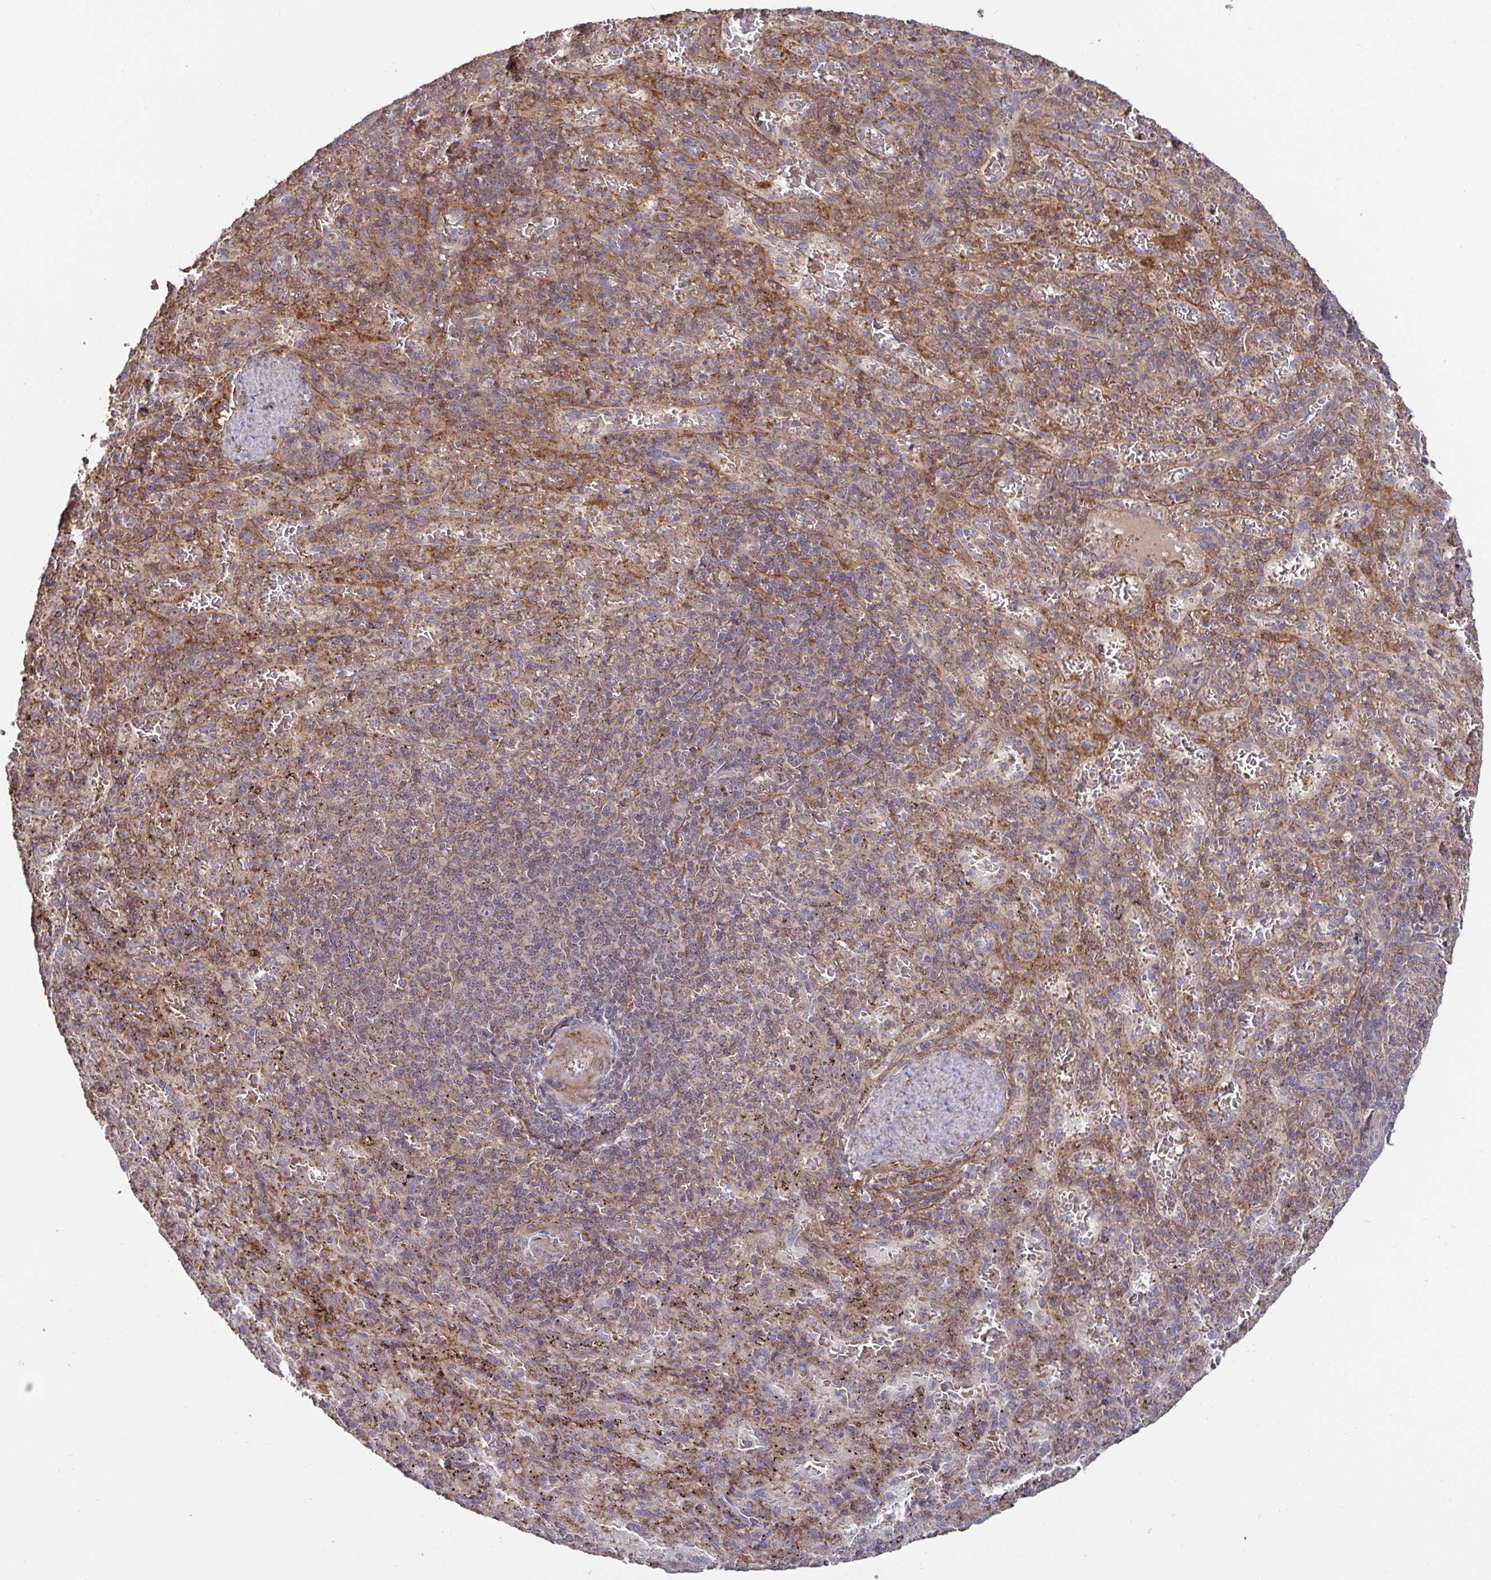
{"staining": {"intensity": "negative", "quantity": "none", "location": "none"}, "tissue": "spleen", "cell_type": "Cells in red pulp", "image_type": "normal", "snomed": [{"axis": "morphology", "description": "Normal tissue, NOS"}, {"axis": "topography", "description": "Spleen"}], "caption": "DAB immunohistochemical staining of unremarkable human spleen demonstrates no significant expression in cells in red pulp. (DAB (3,3'-diaminobenzidine) IHC visualized using brightfield microscopy, high magnification).", "gene": "SPRY1", "patient": {"sex": "male", "age": 57}}